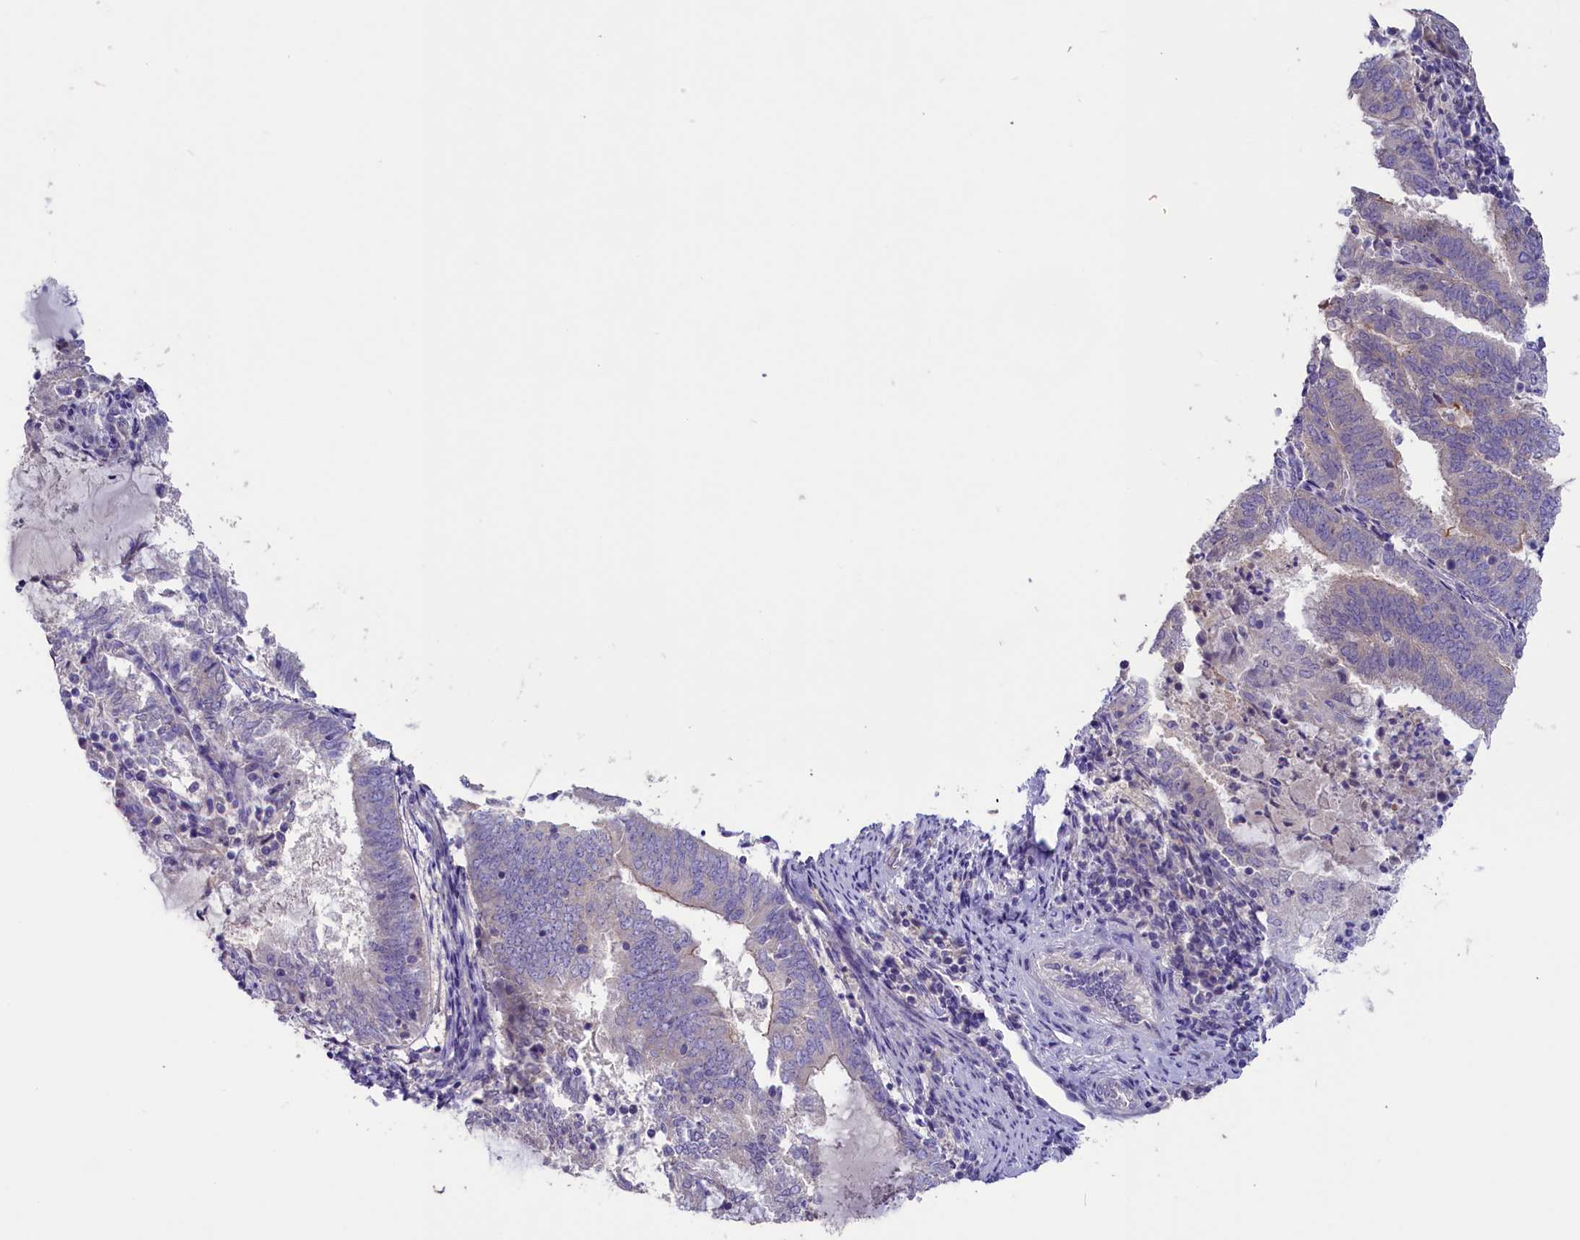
{"staining": {"intensity": "negative", "quantity": "none", "location": "none"}, "tissue": "endometrial cancer", "cell_type": "Tumor cells", "image_type": "cancer", "snomed": [{"axis": "morphology", "description": "Adenocarcinoma, NOS"}, {"axis": "topography", "description": "Endometrium"}], "caption": "Immunohistochemical staining of human adenocarcinoma (endometrial) exhibits no significant staining in tumor cells.", "gene": "CD99L2", "patient": {"sex": "female", "age": 80}}